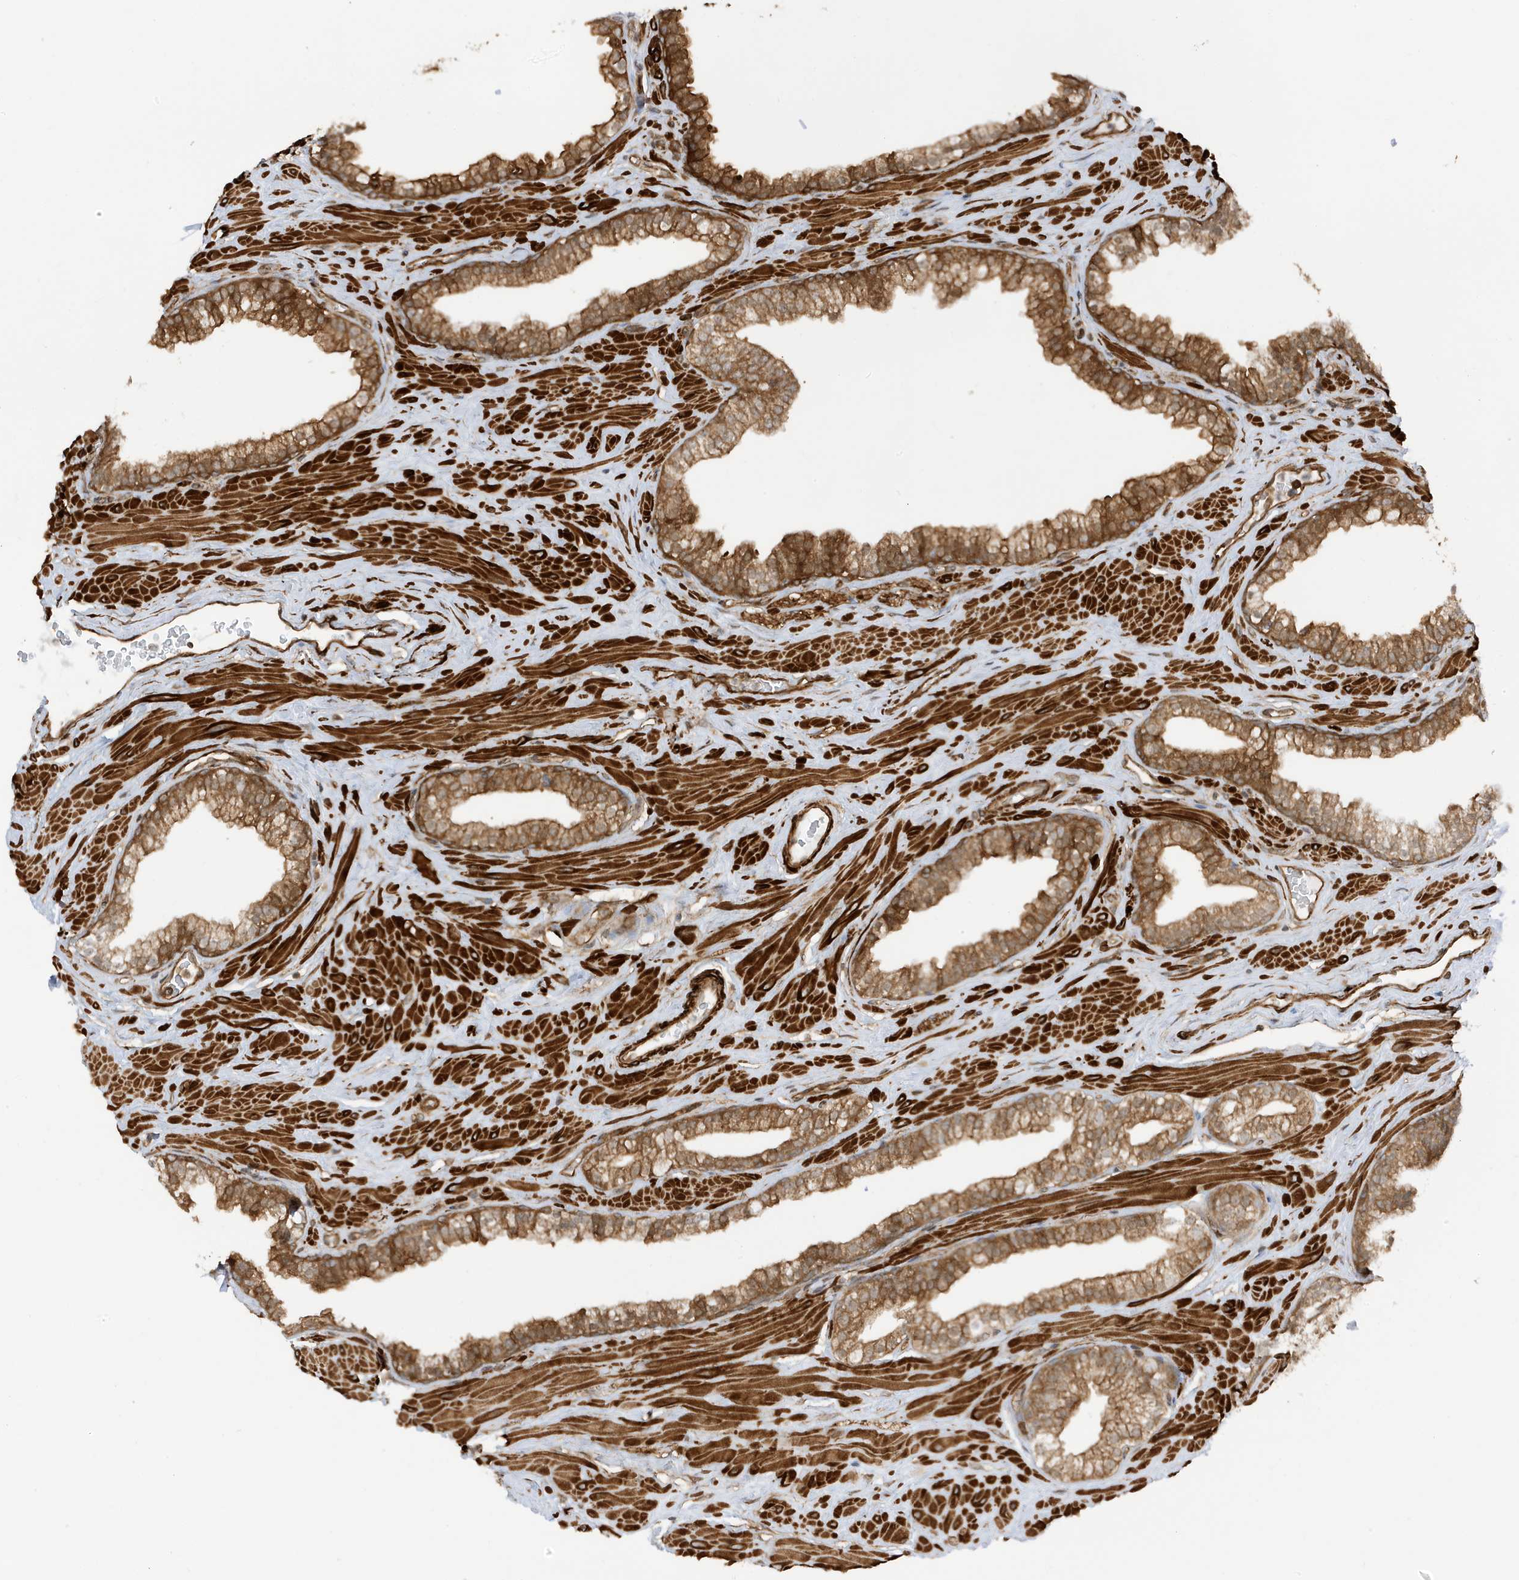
{"staining": {"intensity": "moderate", "quantity": ">75%", "location": "cytoplasmic/membranous"}, "tissue": "prostate", "cell_type": "Glandular cells", "image_type": "normal", "snomed": [{"axis": "morphology", "description": "Normal tissue, NOS"}, {"axis": "morphology", "description": "Urothelial carcinoma, Low grade"}, {"axis": "topography", "description": "Urinary bladder"}, {"axis": "topography", "description": "Prostate"}], "caption": "DAB immunohistochemical staining of normal prostate demonstrates moderate cytoplasmic/membranous protein expression in approximately >75% of glandular cells. (DAB = brown stain, brightfield microscopy at high magnification).", "gene": "CDC42EP3", "patient": {"sex": "male", "age": 60}}